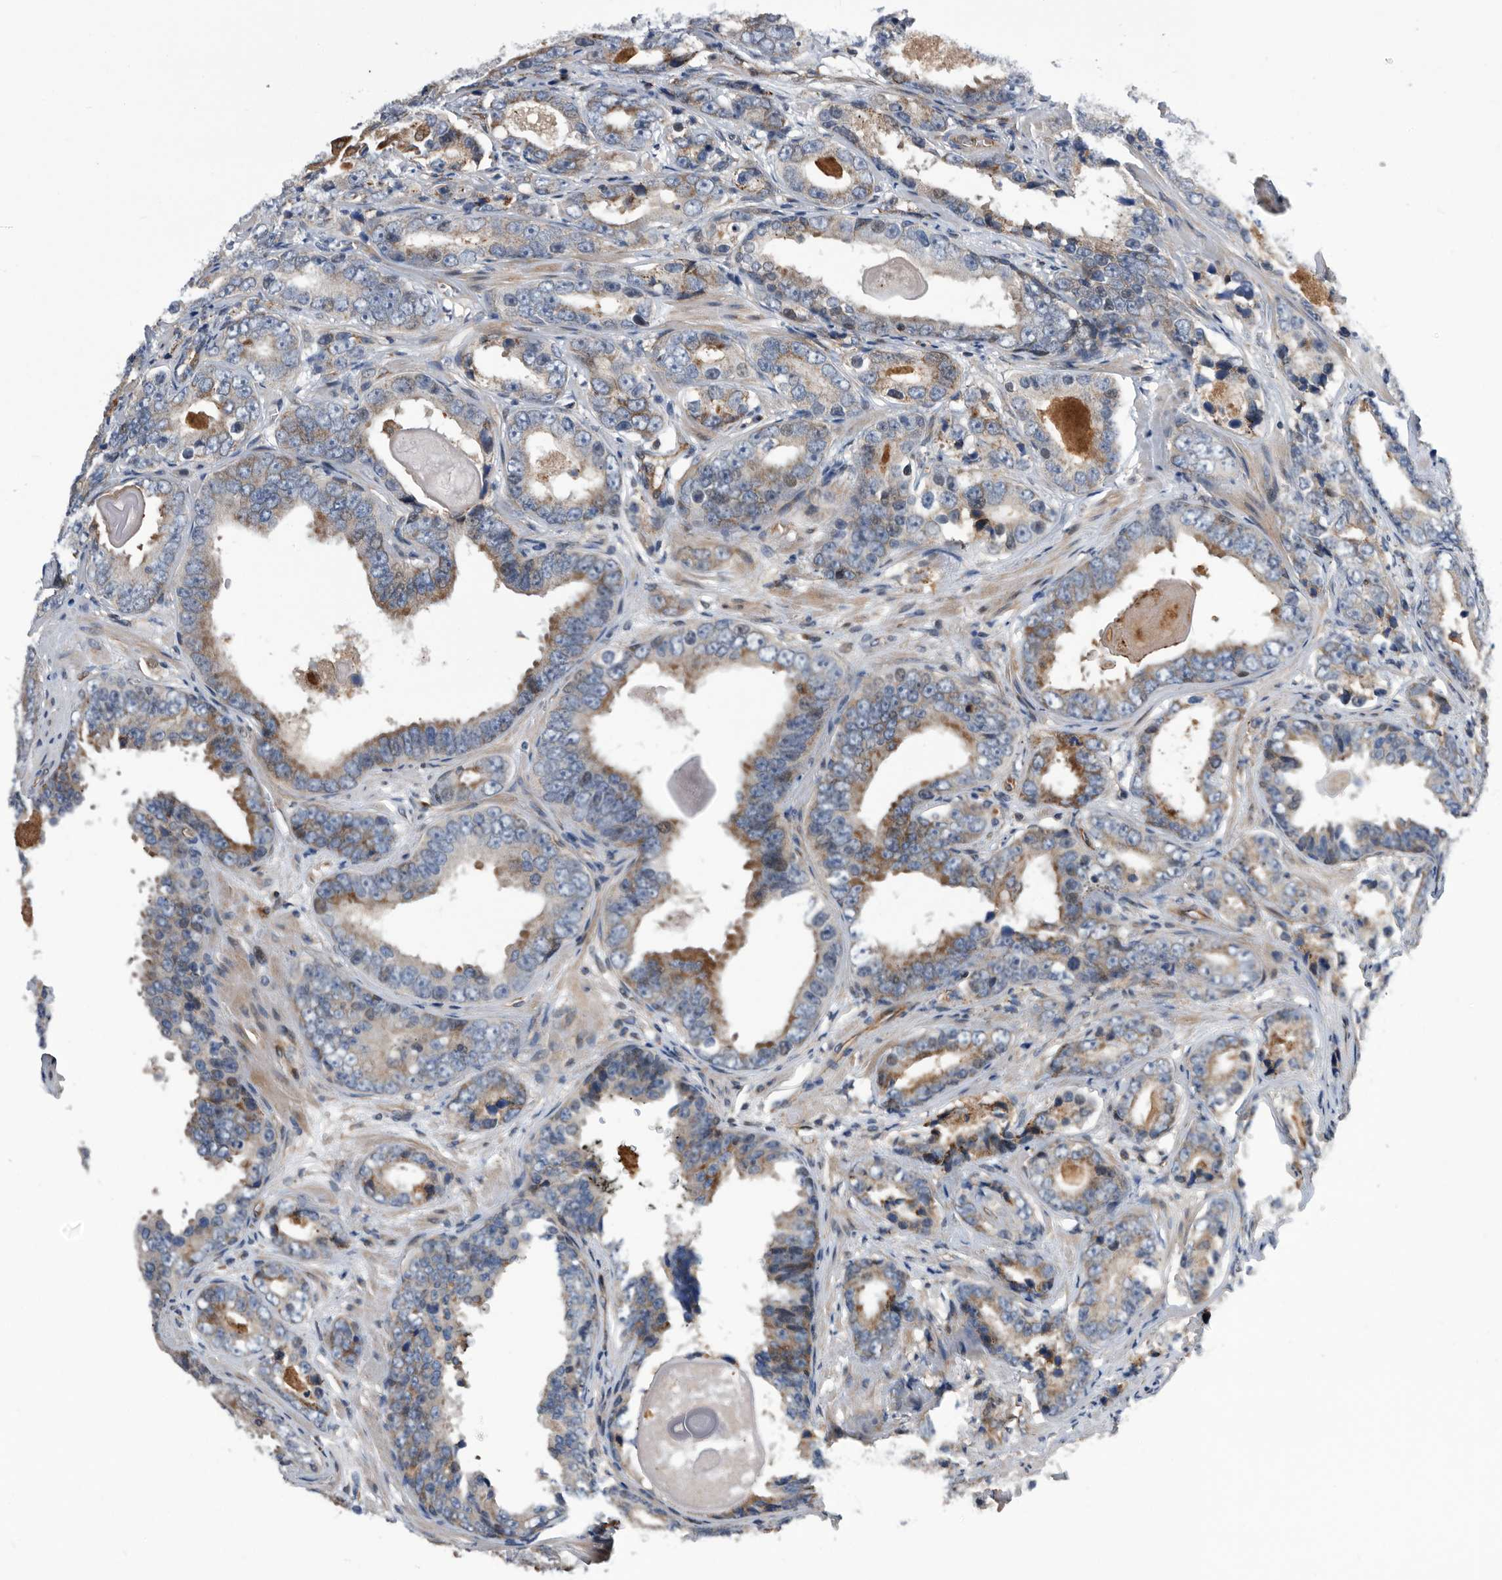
{"staining": {"intensity": "strong", "quantity": "<25%", "location": "cytoplasmic/membranous"}, "tissue": "prostate cancer", "cell_type": "Tumor cells", "image_type": "cancer", "snomed": [{"axis": "morphology", "description": "Adenocarcinoma, High grade"}, {"axis": "topography", "description": "Prostate"}], "caption": "Immunohistochemistry (IHC) image of neoplastic tissue: high-grade adenocarcinoma (prostate) stained using immunohistochemistry (IHC) reveals medium levels of strong protein expression localized specifically in the cytoplasmic/membranous of tumor cells, appearing as a cytoplasmic/membranous brown color.", "gene": "SERINC2", "patient": {"sex": "male", "age": 62}}